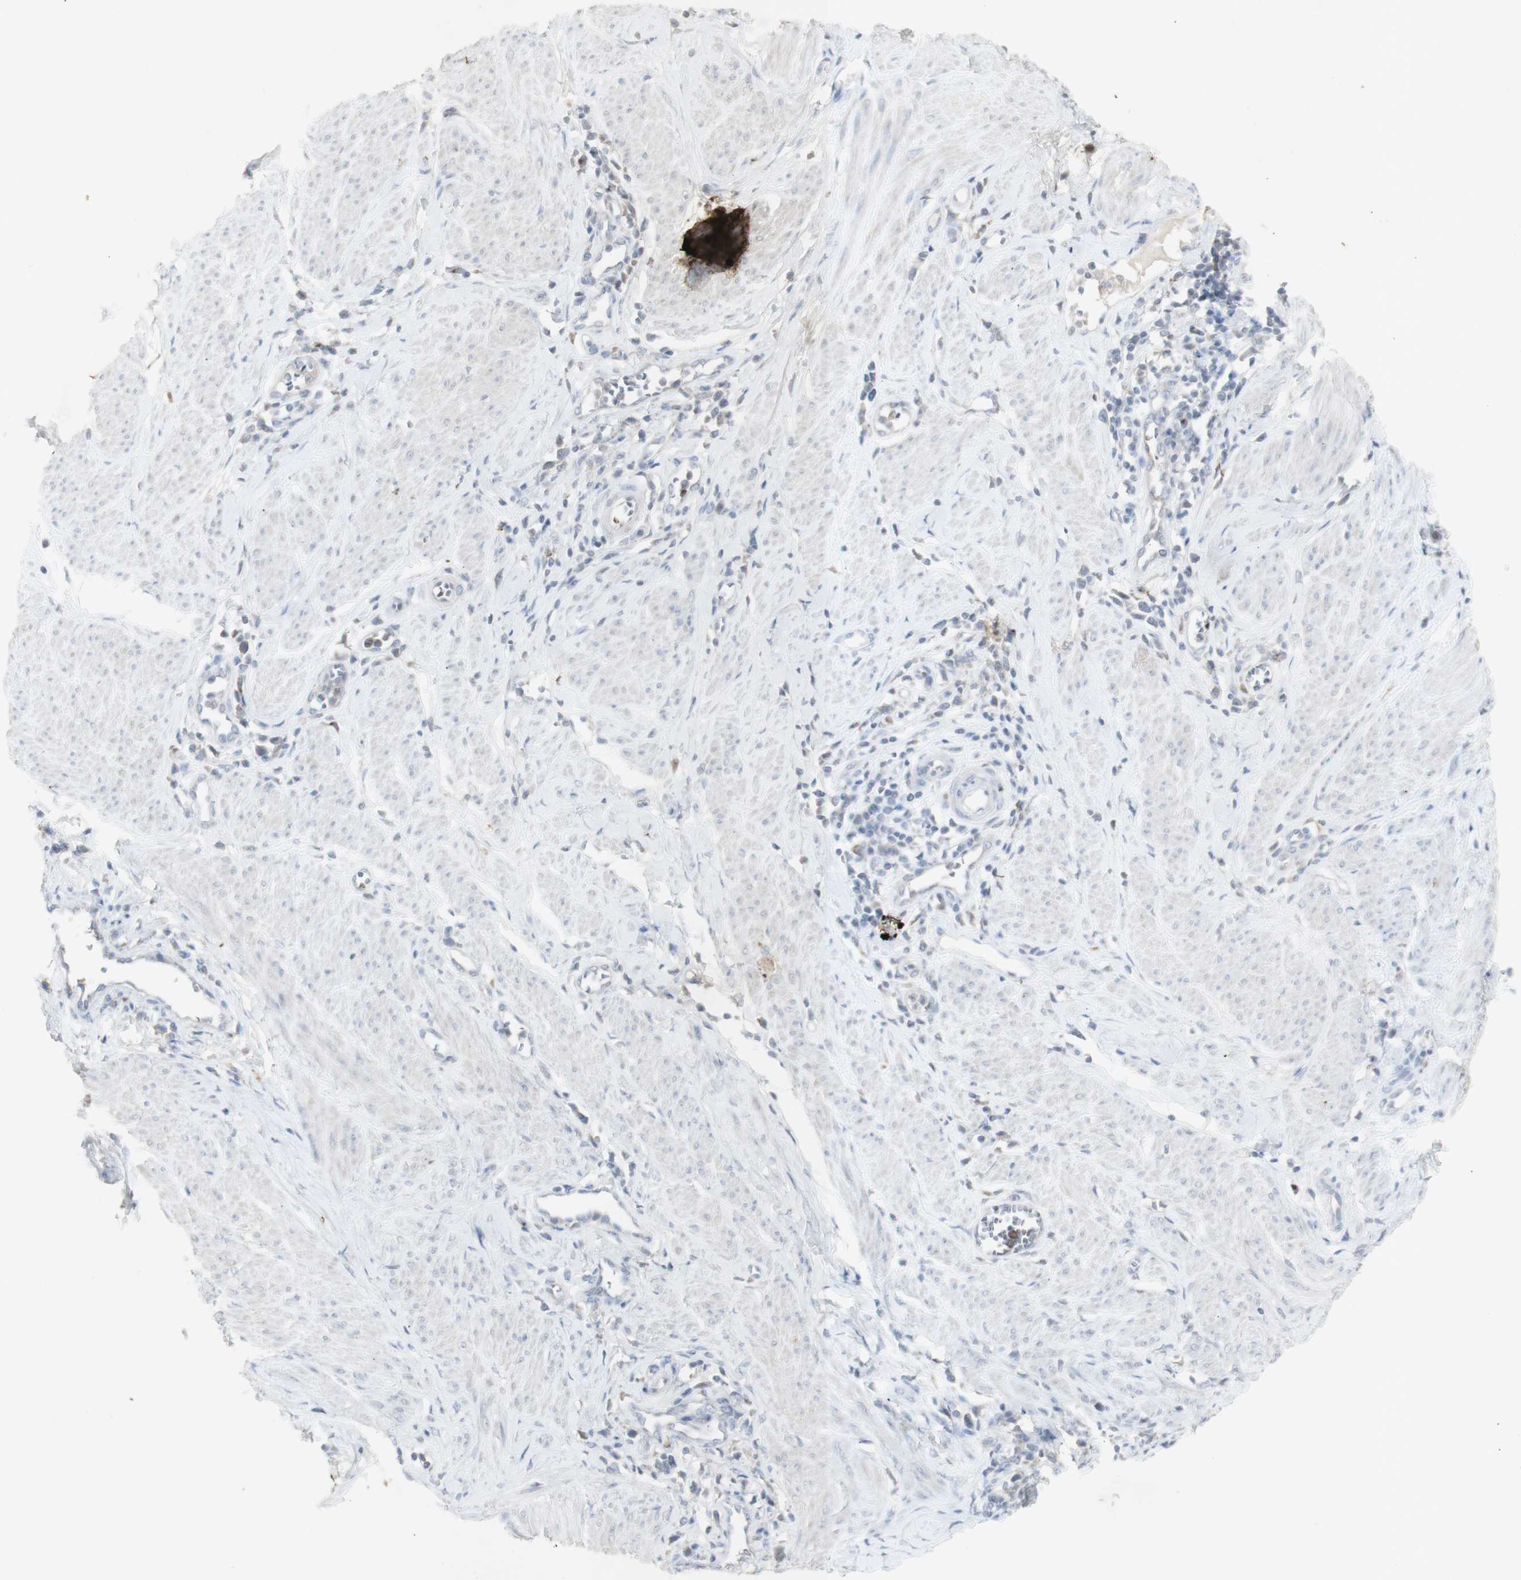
{"staining": {"intensity": "negative", "quantity": "none", "location": "none"}, "tissue": "cervical cancer", "cell_type": "Tumor cells", "image_type": "cancer", "snomed": [{"axis": "morphology", "description": "Normal tissue, NOS"}, {"axis": "morphology", "description": "Squamous cell carcinoma, NOS"}, {"axis": "topography", "description": "Cervix"}], "caption": "The photomicrograph shows no significant positivity in tumor cells of squamous cell carcinoma (cervical).", "gene": "INS", "patient": {"sex": "female", "age": 35}}